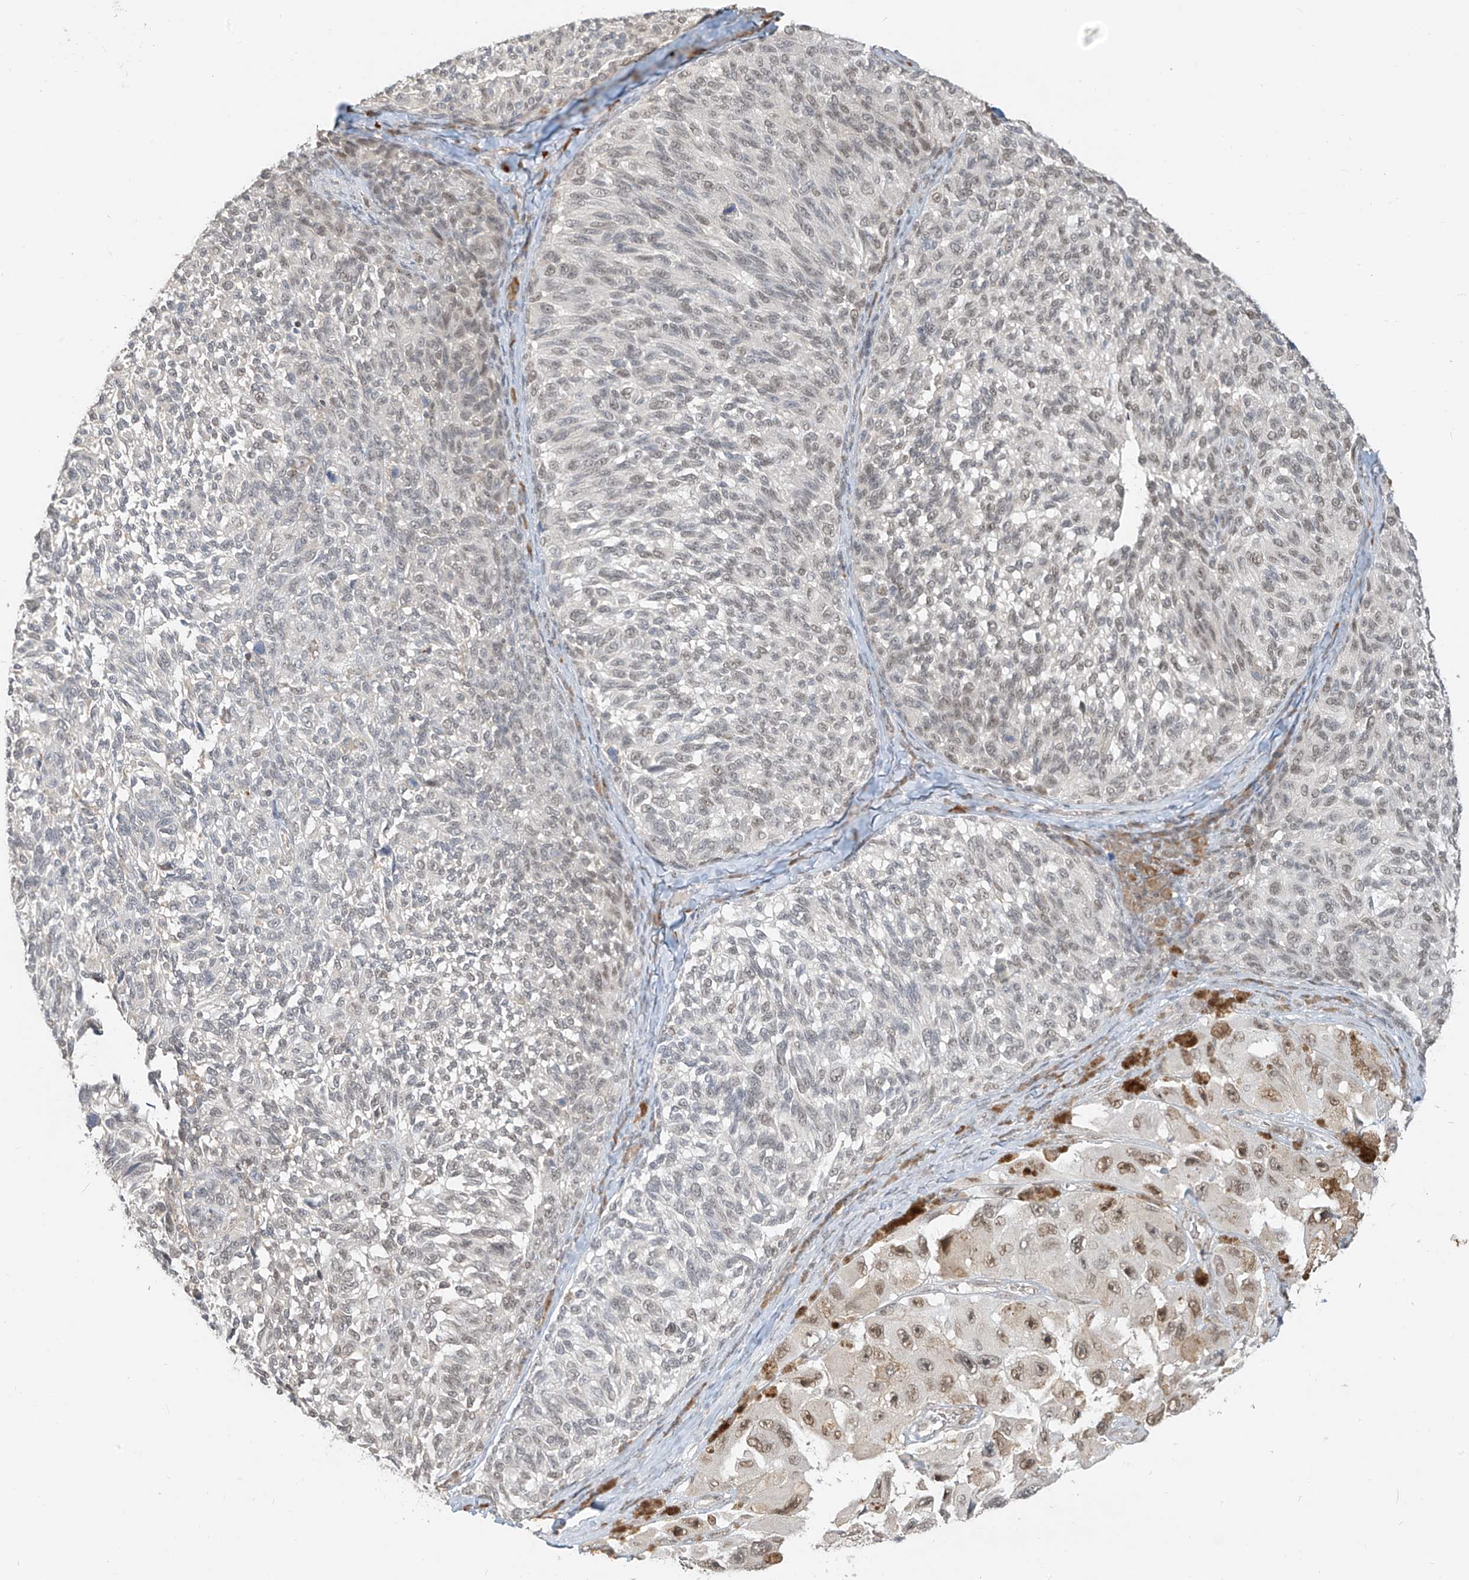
{"staining": {"intensity": "weak", "quantity": "25%-75%", "location": "nuclear"}, "tissue": "melanoma", "cell_type": "Tumor cells", "image_type": "cancer", "snomed": [{"axis": "morphology", "description": "Malignant melanoma, NOS"}, {"axis": "topography", "description": "Skin"}], "caption": "Melanoma was stained to show a protein in brown. There is low levels of weak nuclear expression in approximately 25%-75% of tumor cells. (Stains: DAB in brown, nuclei in blue, Microscopy: brightfield microscopy at high magnification).", "gene": "ZMYM2", "patient": {"sex": "female", "age": 73}}